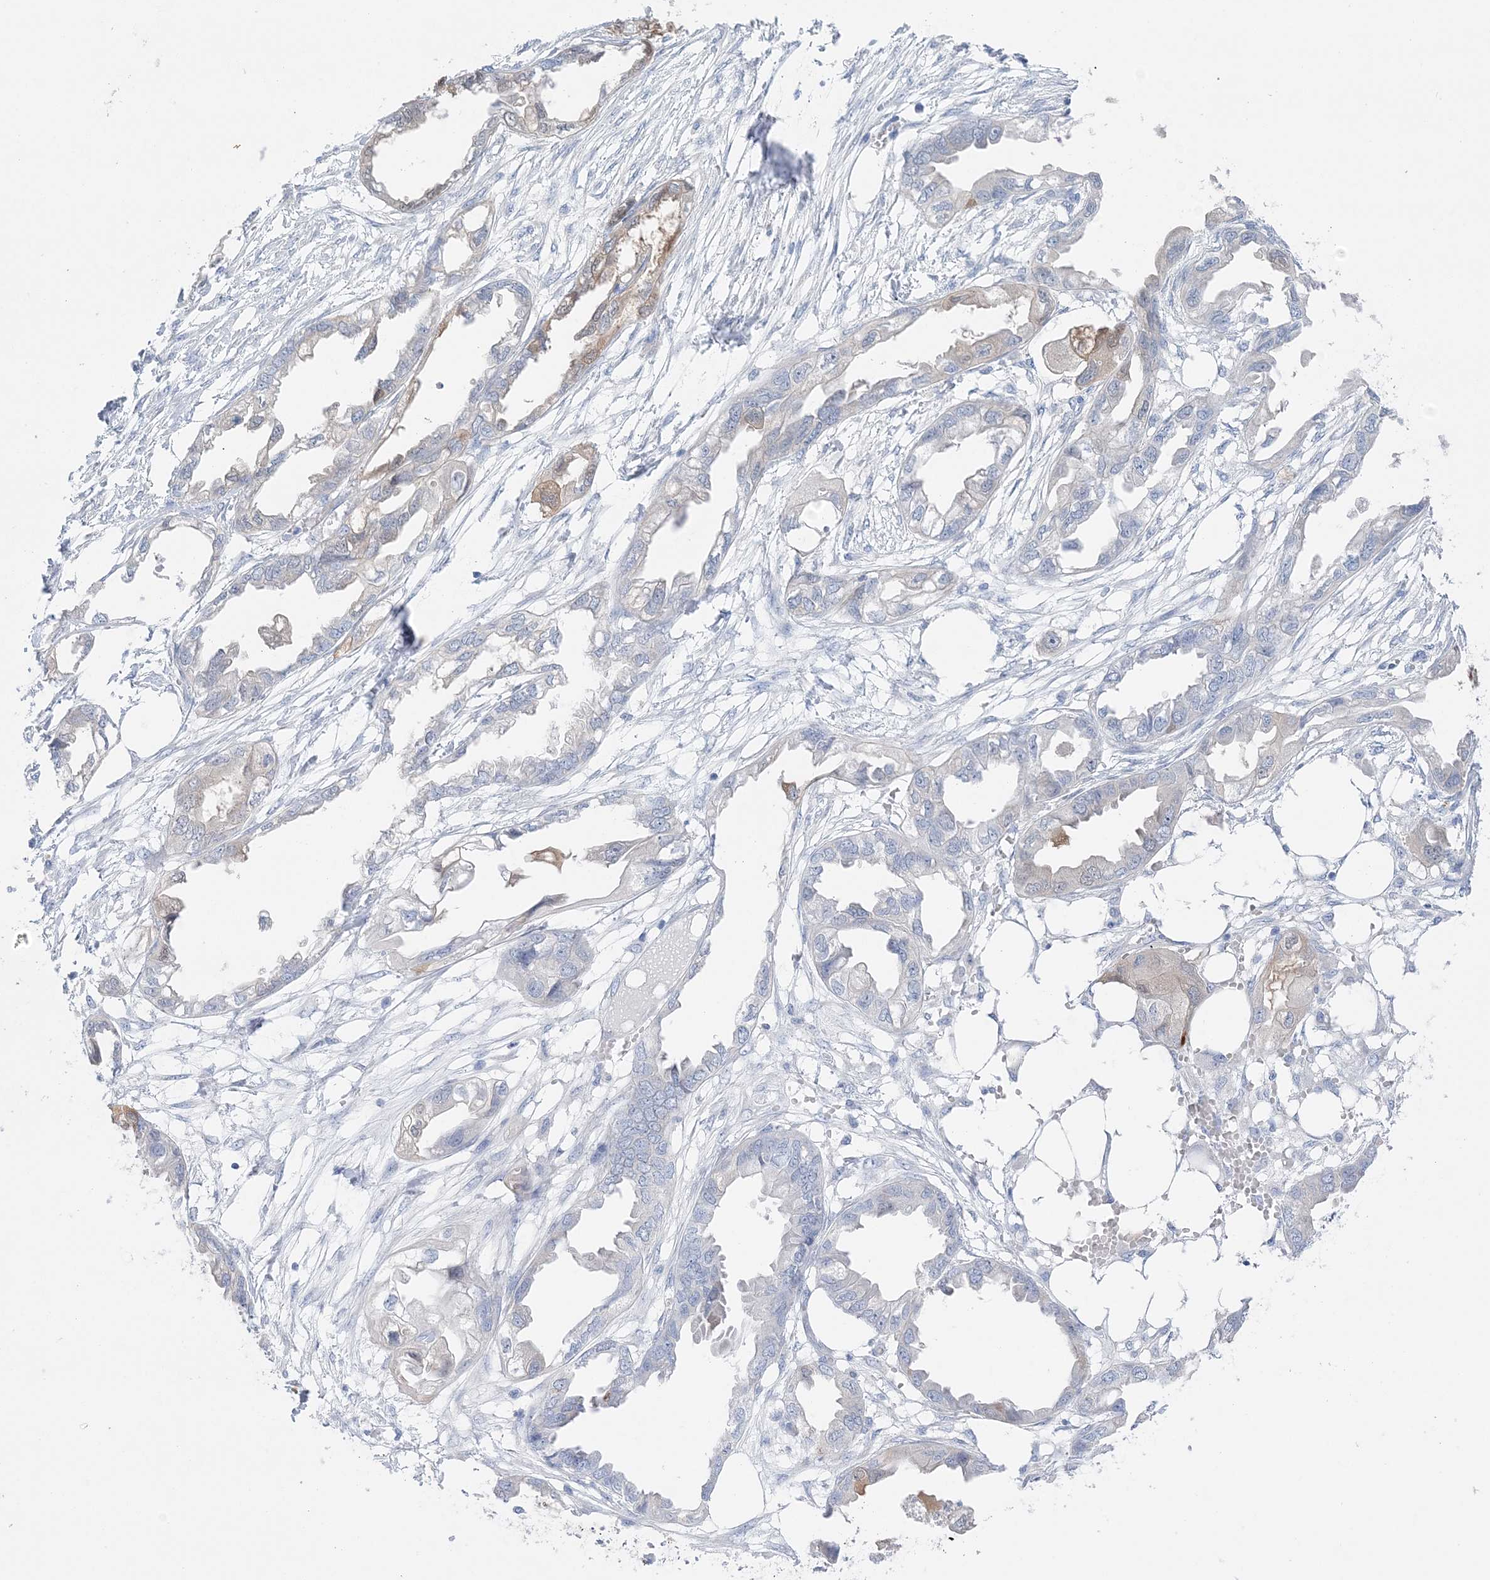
{"staining": {"intensity": "moderate", "quantity": "<25%", "location": "cytoplasmic/membranous"}, "tissue": "endometrial cancer", "cell_type": "Tumor cells", "image_type": "cancer", "snomed": [{"axis": "morphology", "description": "Adenocarcinoma, NOS"}, {"axis": "morphology", "description": "Adenocarcinoma, metastatic, NOS"}, {"axis": "topography", "description": "Adipose tissue"}, {"axis": "topography", "description": "Endometrium"}], "caption": "Human endometrial metastatic adenocarcinoma stained with a brown dye displays moderate cytoplasmic/membranous positive staining in approximately <25% of tumor cells.", "gene": "HMGCS1", "patient": {"sex": "female", "age": 67}}